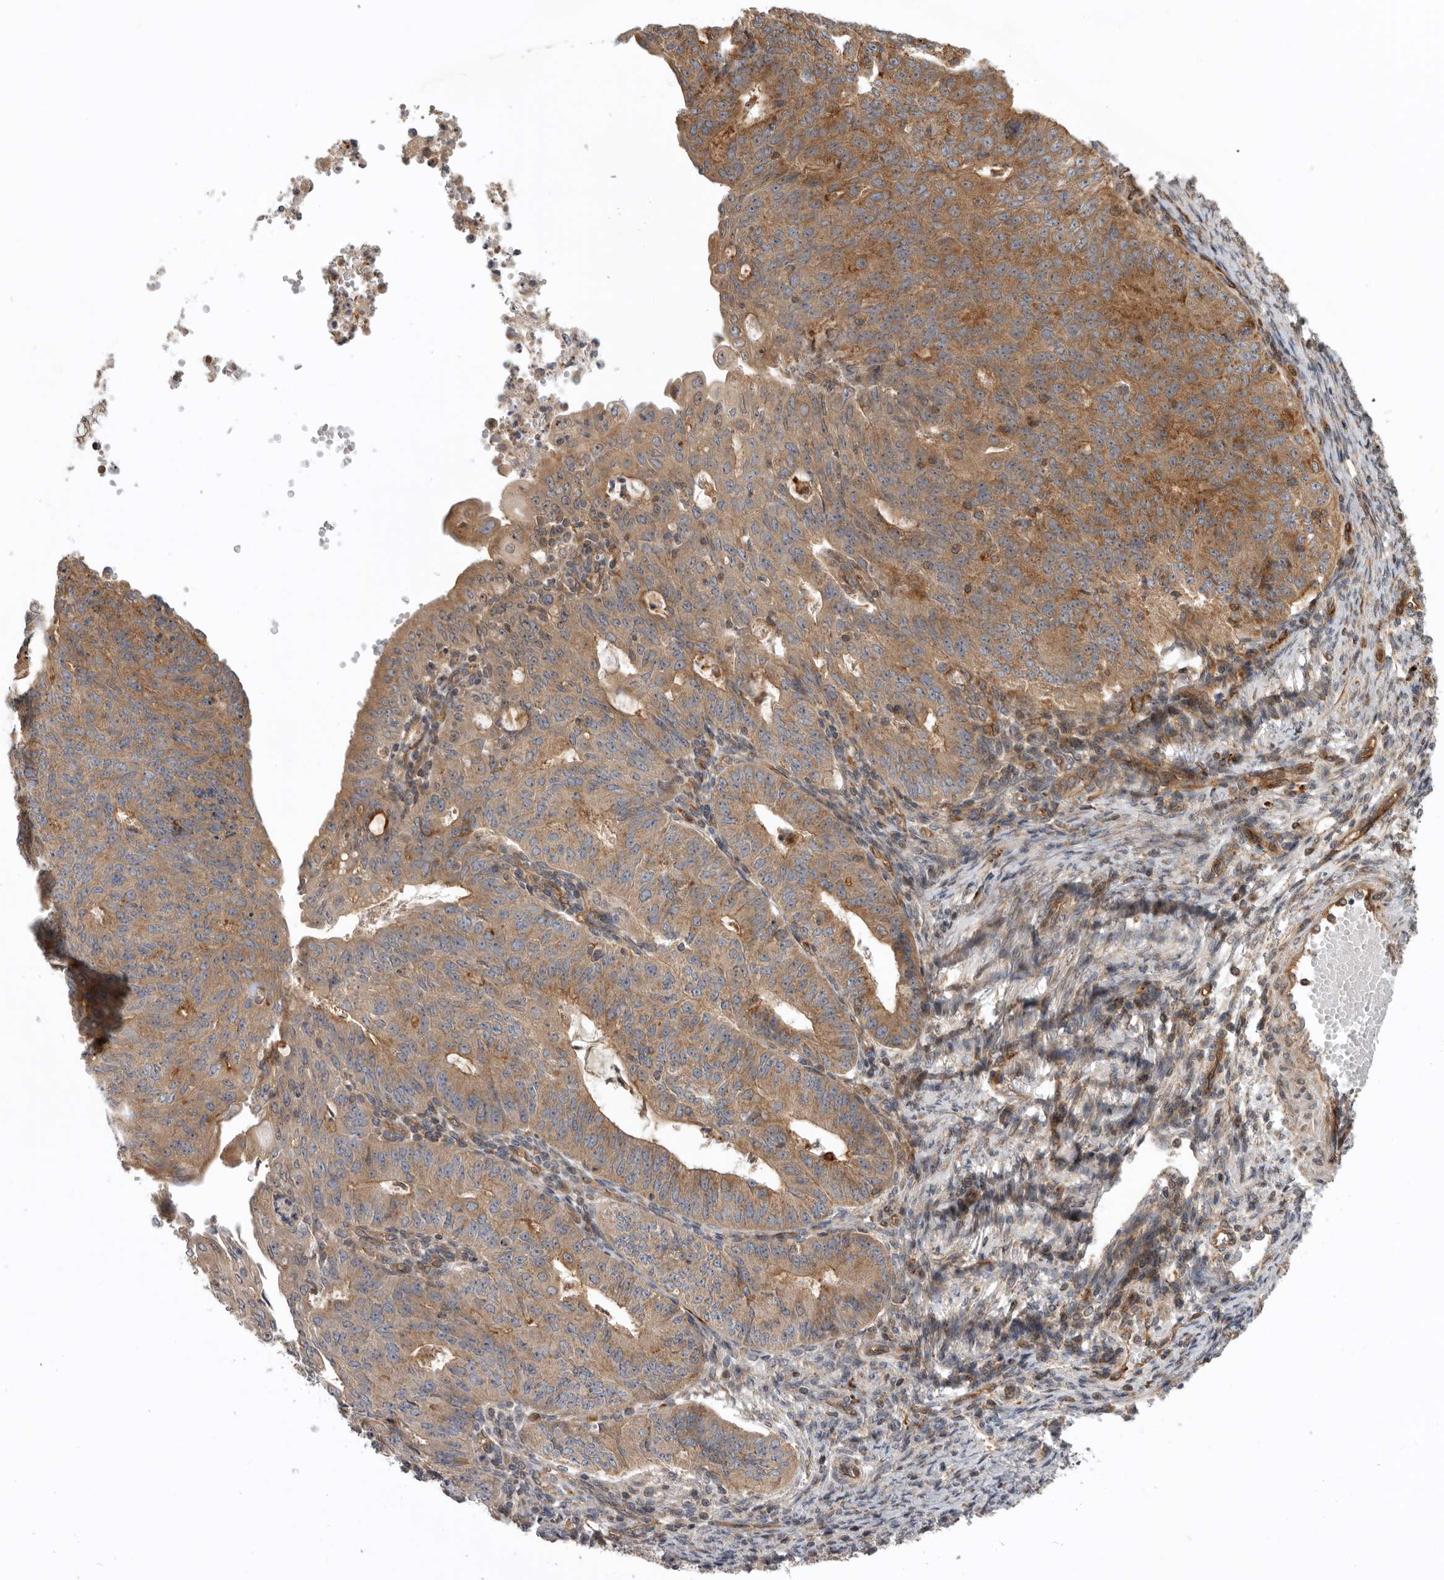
{"staining": {"intensity": "moderate", "quantity": ">75%", "location": "cytoplasmic/membranous"}, "tissue": "endometrial cancer", "cell_type": "Tumor cells", "image_type": "cancer", "snomed": [{"axis": "morphology", "description": "Adenocarcinoma, NOS"}, {"axis": "topography", "description": "Endometrium"}], "caption": "An immunohistochemistry (IHC) histopathology image of neoplastic tissue is shown. Protein staining in brown labels moderate cytoplasmic/membranous positivity in endometrial adenocarcinoma within tumor cells. Using DAB (brown) and hematoxylin (blue) stains, captured at high magnification using brightfield microscopy.", "gene": "DHDDS", "patient": {"sex": "female", "age": 32}}